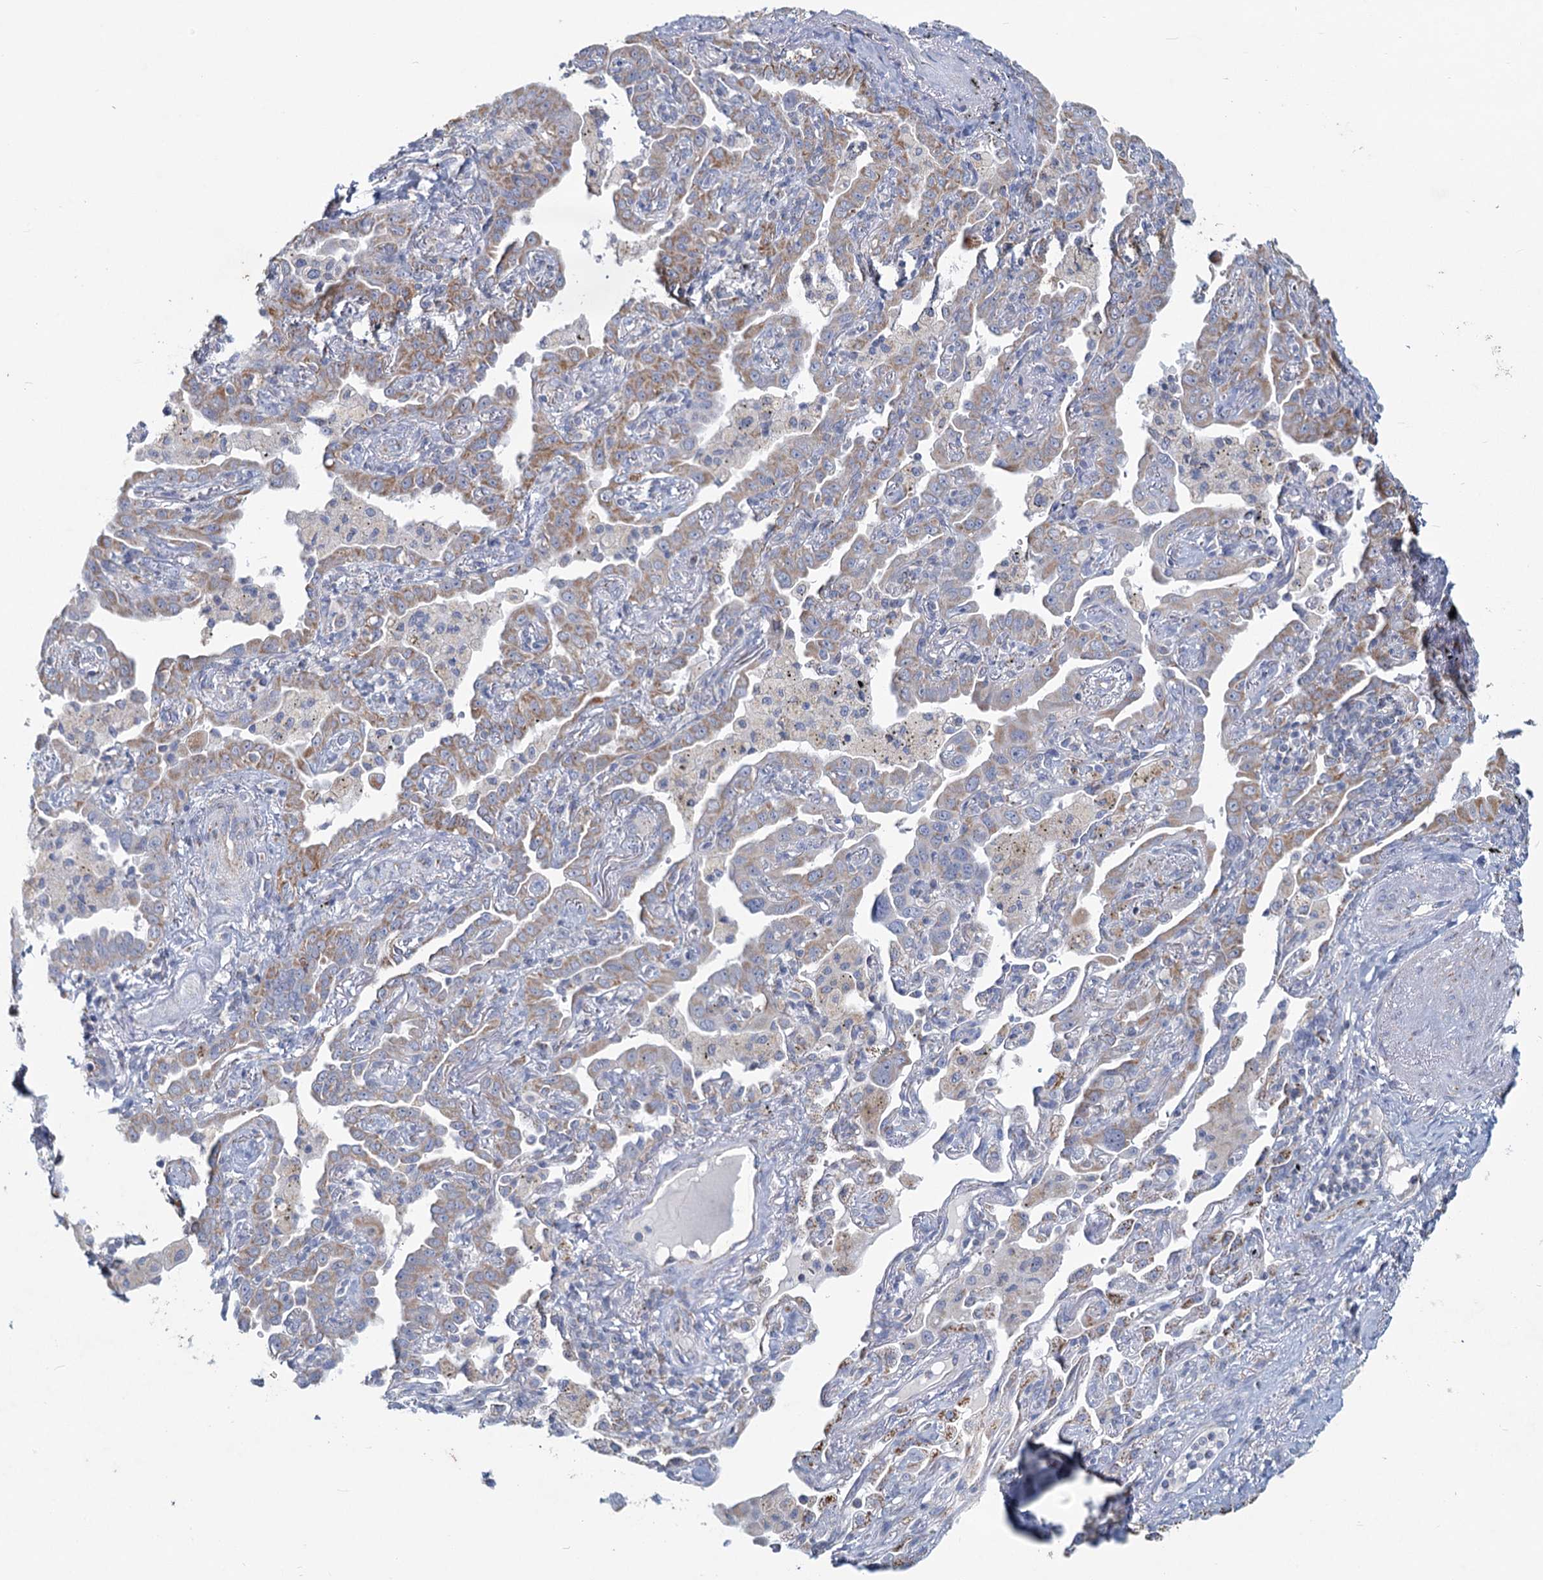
{"staining": {"intensity": "moderate", "quantity": "<25%", "location": "cytoplasmic/membranous"}, "tissue": "lung cancer", "cell_type": "Tumor cells", "image_type": "cancer", "snomed": [{"axis": "morphology", "description": "Adenocarcinoma, NOS"}, {"axis": "topography", "description": "Lung"}], "caption": "Protein staining of lung cancer tissue exhibits moderate cytoplasmic/membranous expression in approximately <25% of tumor cells.", "gene": "NDUFC2", "patient": {"sex": "male", "age": 67}}